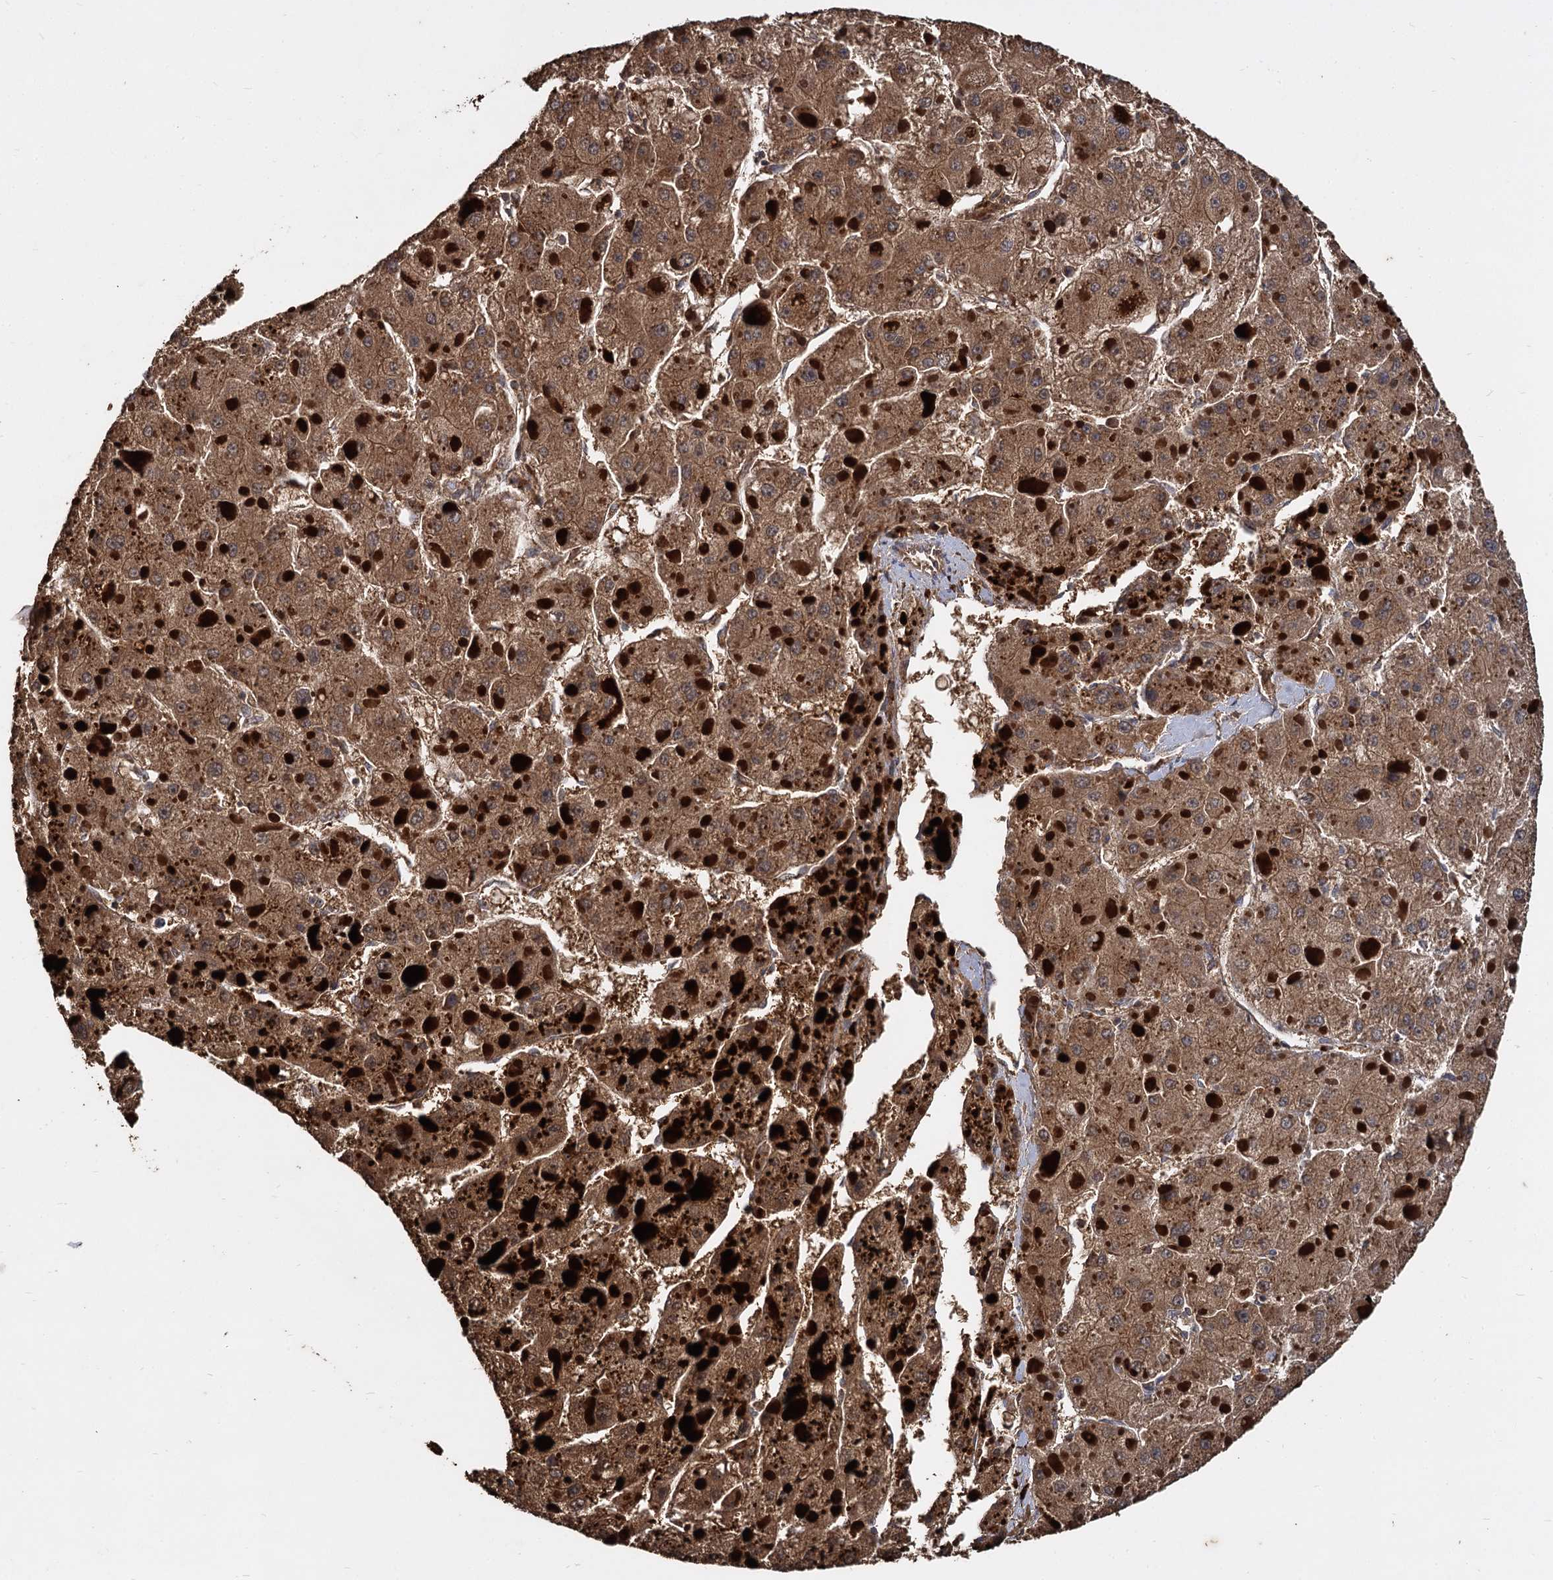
{"staining": {"intensity": "moderate", "quantity": ">75%", "location": "cytoplasmic/membranous"}, "tissue": "liver cancer", "cell_type": "Tumor cells", "image_type": "cancer", "snomed": [{"axis": "morphology", "description": "Carcinoma, Hepatocellular, NOS"}, {"axis": "topography", "description": "Liver"}], "caption": "Tumor cells exhibit medium levels of moderate cytoplasmic/membranous expression in about >75% of cells in human liver cancer (hepatocellular carcinoma).", "gene": "GCLC", "patient": {"sex": "female", "age": 73}}